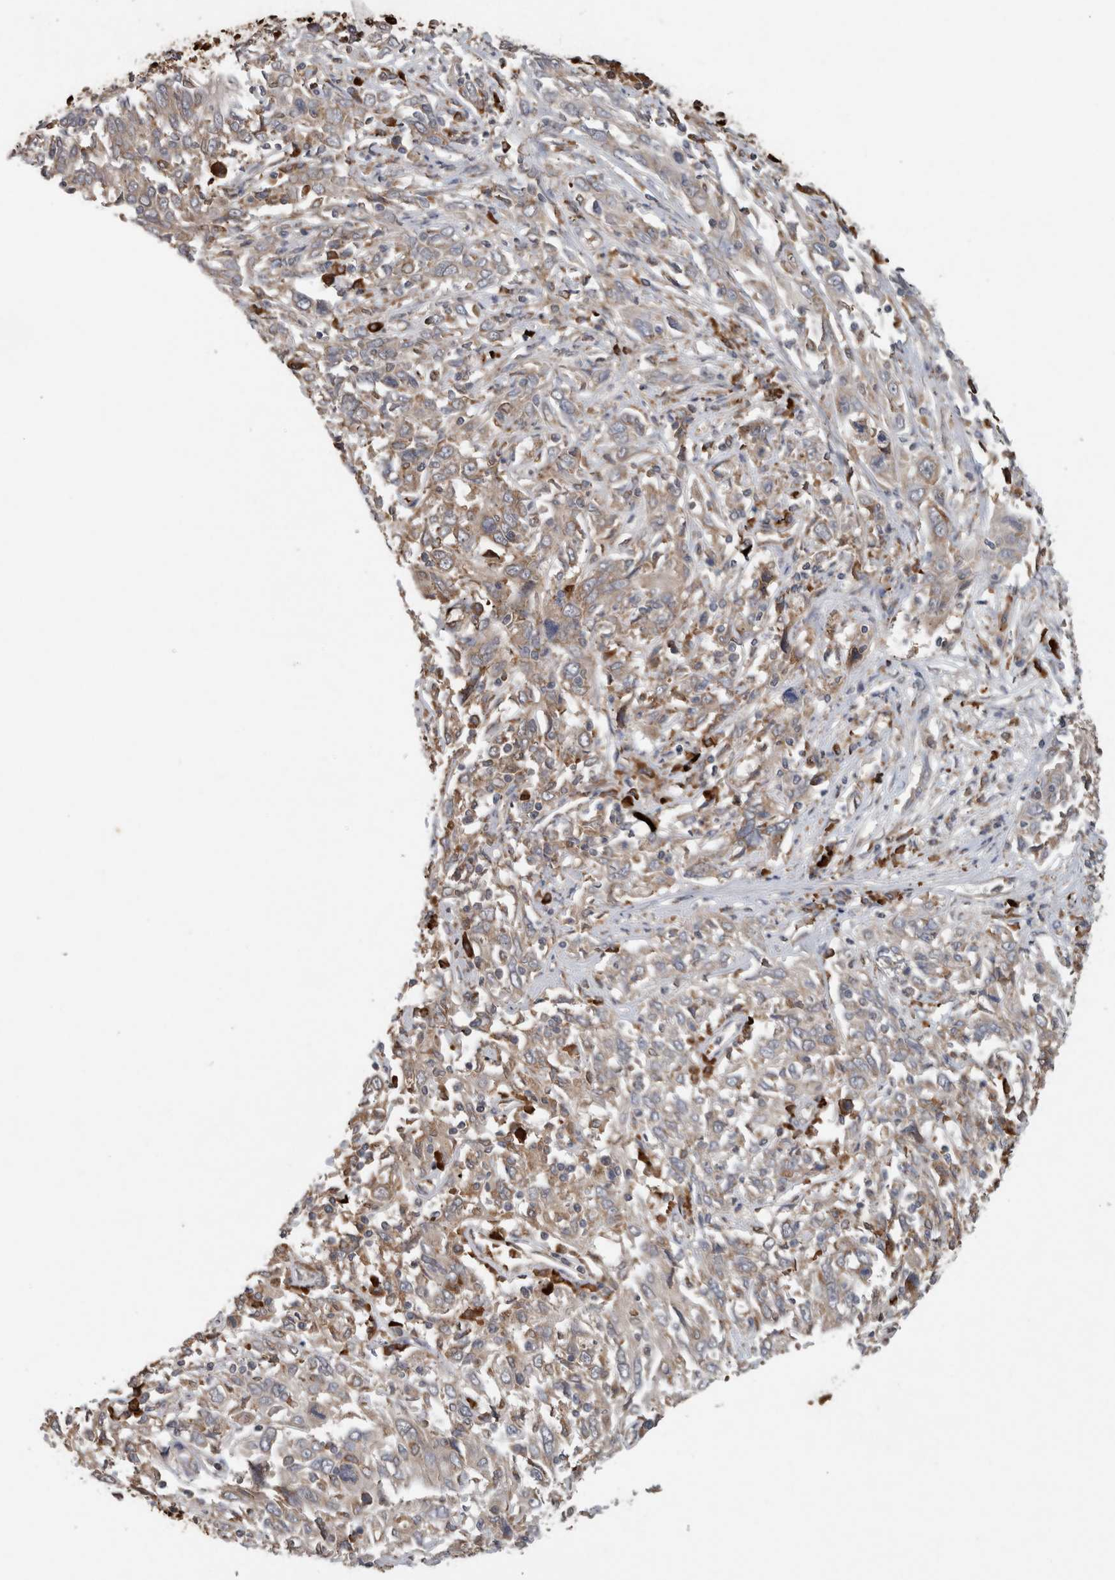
{"staining": {"intensity": "weak", "quantity": ">75%", "location": "cytoplasmic/membranous"}, "tissue": "cervical cancer", "cell_type": "Tumor cells", "image_type": "cancer", "snomed": [{"axis": "morphology", "description": "Squamous cell carcinoma, NOS"}, {"axis": "topography", "description": "Cervix"}], "caption": "Immunohistochemical staining of cervical squamous cell carcinoma demonstrates weak cytoplasmic/membranous protein staining in about >75% of tumor cells. The staining was performed using DAB (3,3'-diaminobenzidine), with brown indicating positive protein expression. Nuclei are stained blue with hematoxylin.", "gene": "ADGRL3", "patient": {"sex": "female", "age": 46}}